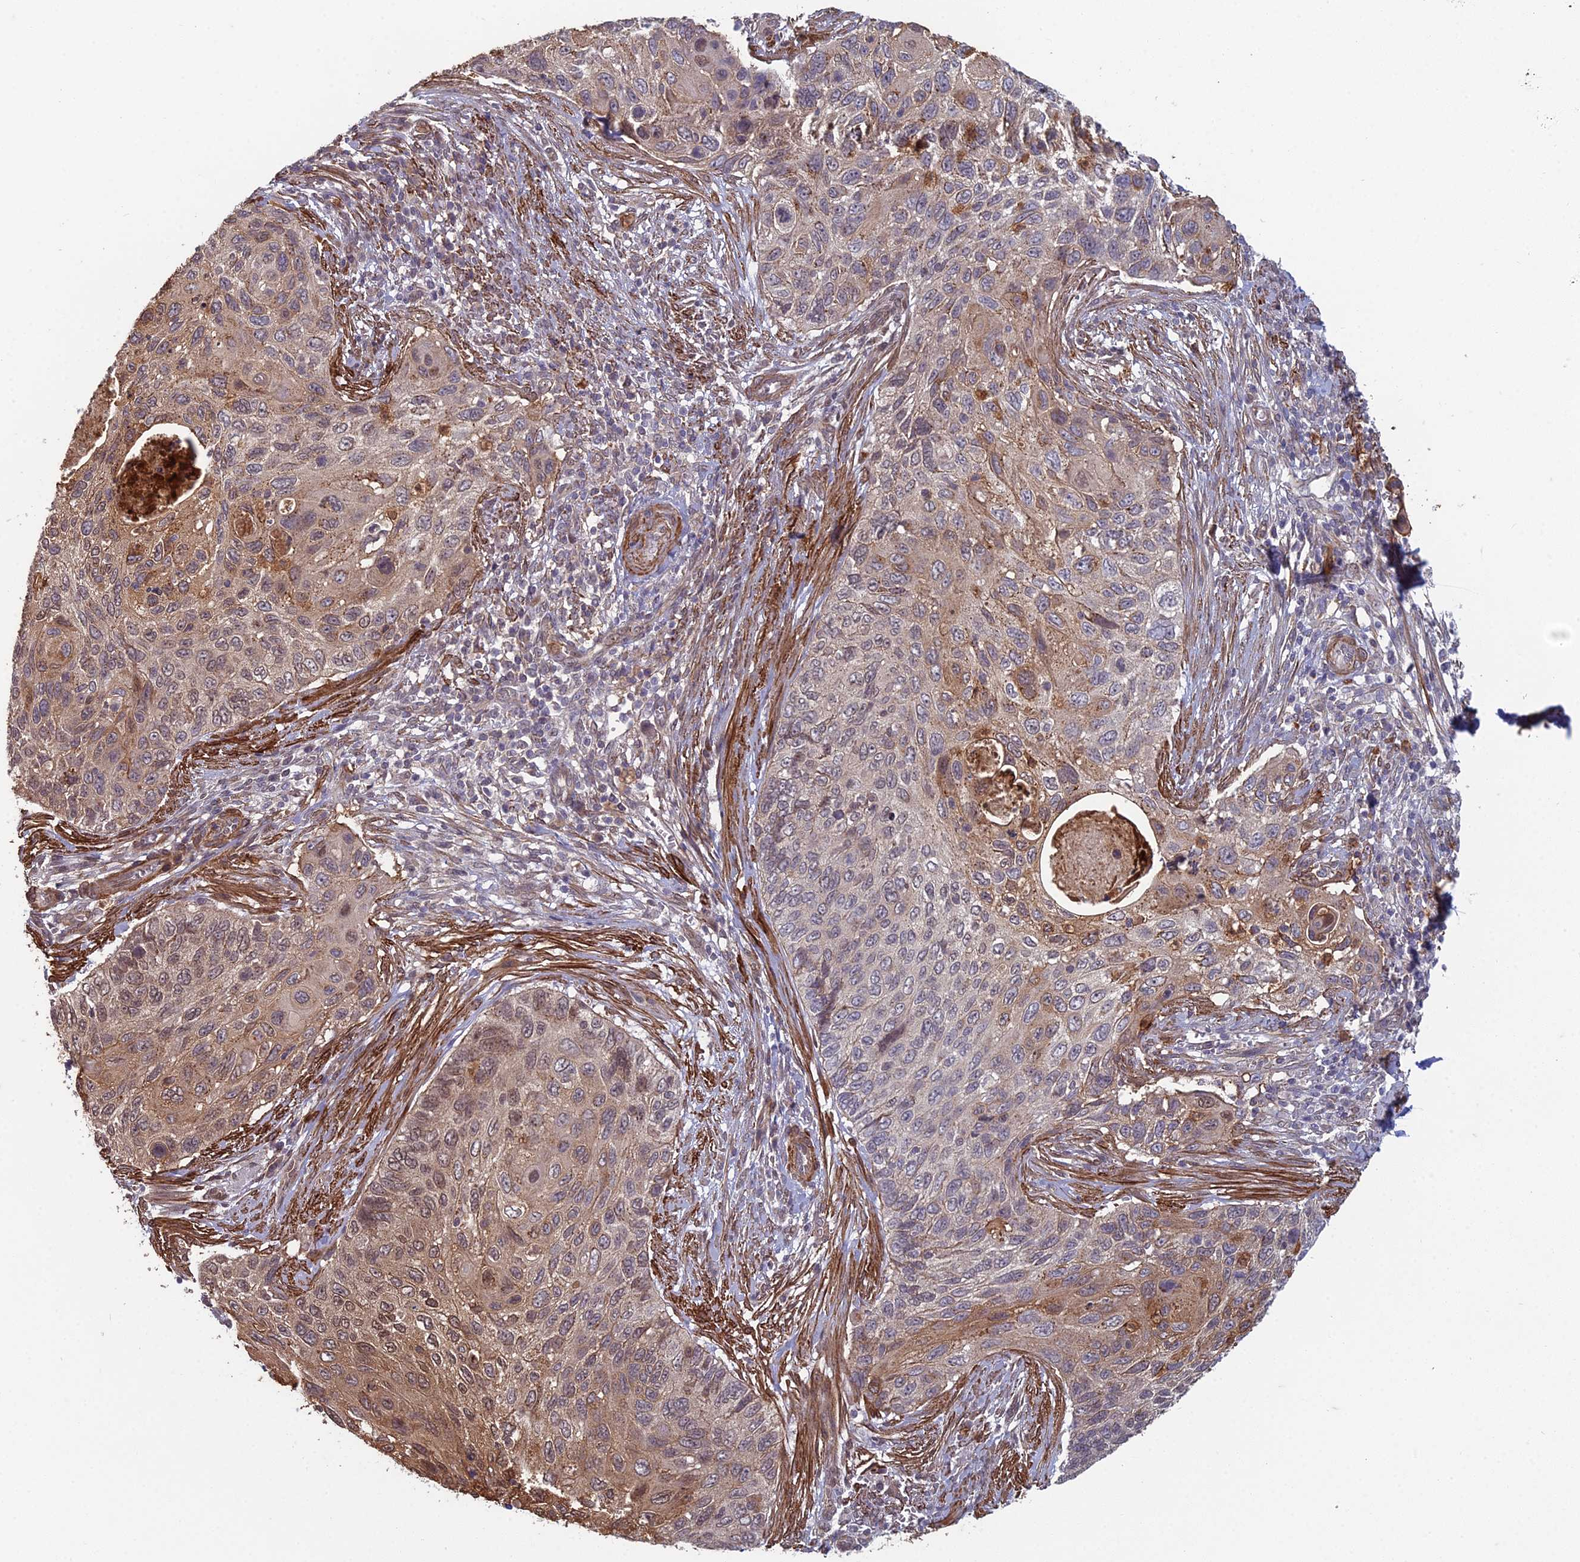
{"staining": {"intensity": "moderate", "quantity": "25%-75%", "location": "cytoplasmic/membranous,nuclear"}, "tissue": "cervical cancer", "cell_type": "Tumor cells", "image_type": "cancer", "snomed": [{"axis": "morphology", "description": "Squamous cell carcinoma, NOS"}, {"axis": "topography", "description": "Cervix"}], "caption": "IHC photomicrograph of cervical squamous cell carcinoma stained for a protein (brown), which demonstrates medium levels of moderate cytoplasmic/membranous and nuclear expression in about 25%-75% of tumor cells.", "gene": "ZNF626", "patient": {"sex": "female", "age": 70}}